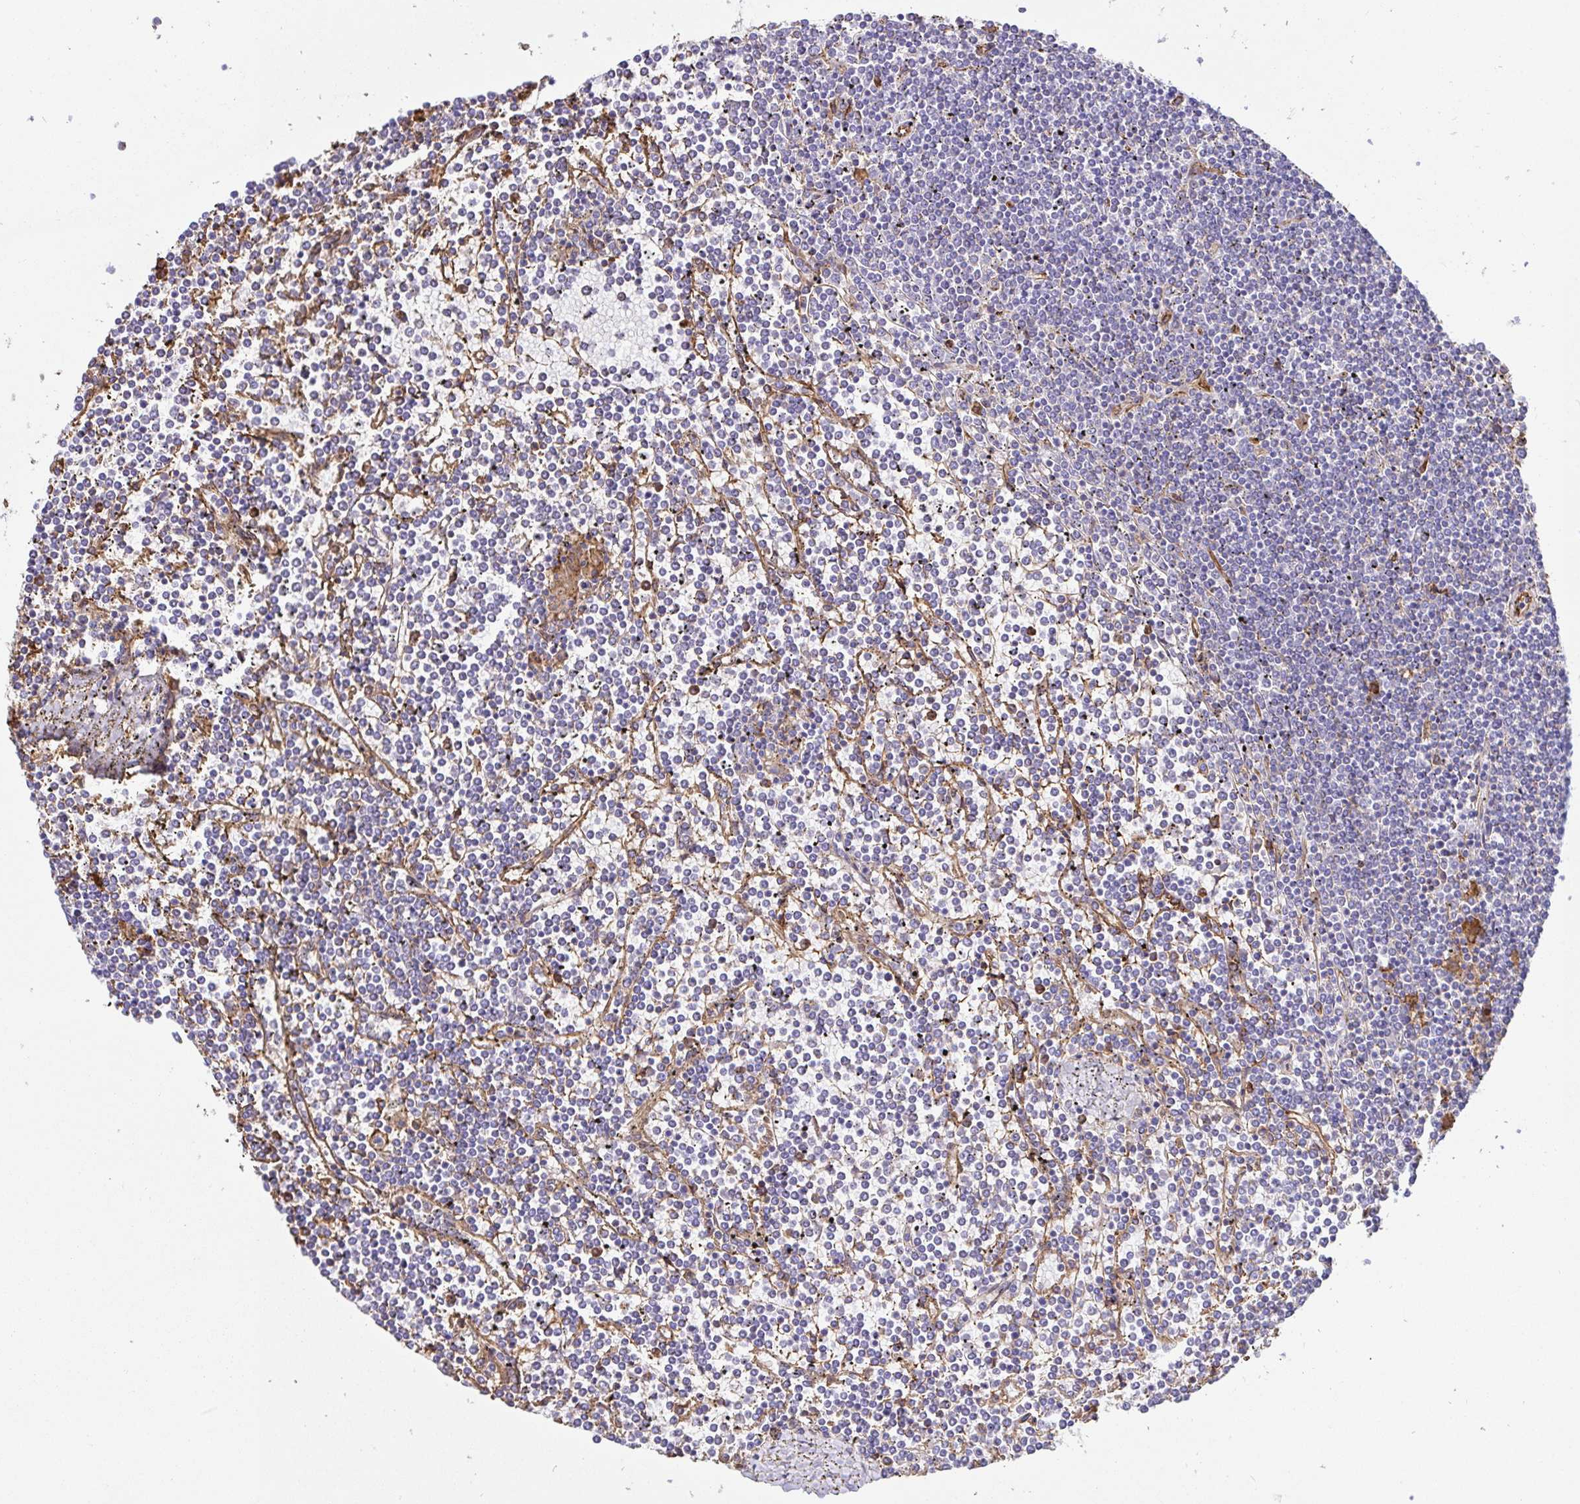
{"staining": {"intensity": "negative", "quantity": "none", "location": "none"}, "tissue": "lymphoma", "cell_type": "Tumor cells", "image_type": "cancer", "snomed": [{"axis": "morphology", "description": "Malignant lymphoma, non-Hodgkin's type, Low grade"}, {"axis": "topography", "description": "Spleen"}], "caption": "Tumor cells are negative for brown protein staining in lymphoma.", "gene": "ANXA2", "patient": {"sex": "female", "age": 19}}